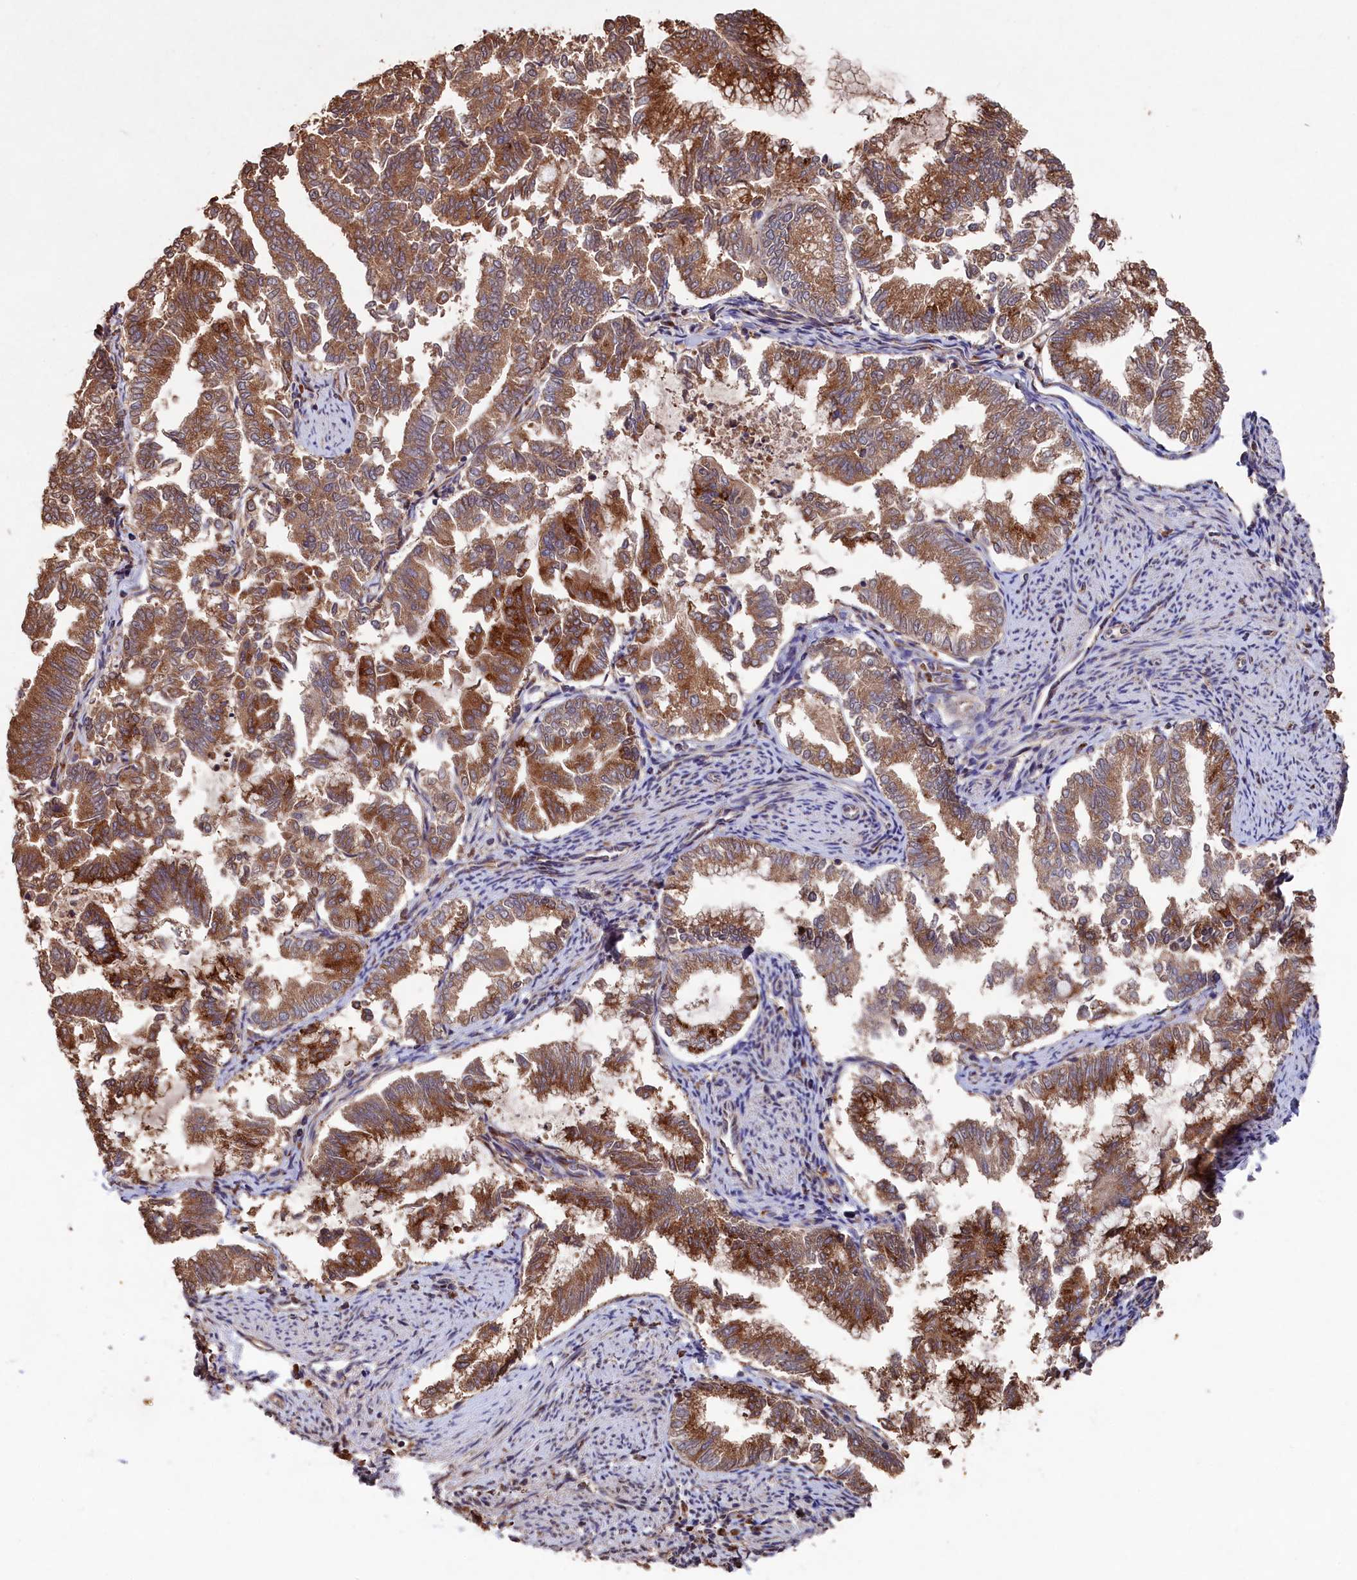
{"staining": {"intensity": "moderate", "quantity": ">75%", "location": "cytoplasmic/membranous"}, "tissue": "endometrial cancer", "cell_type": "Tumor cells", "image_type": "cancer", "snomed": [{"axis": "morphology", "description": "Adenocarcinoma, NOS"}, {"axis": "topography", "description": "Endometrium"}], "caption": "Immunohistochemical staining of endometrial adenocarcinoma displays medium levels of moderate cytoplasmic/membranous protein staining in approximately >75% of tumor cells. The staining was performed using DAB, with brown indicating positive protein expression. Nuclei are stained blue with hematoxylin.", "gene": "NAA60", "patient": {"sex": "female", "age": 79}}